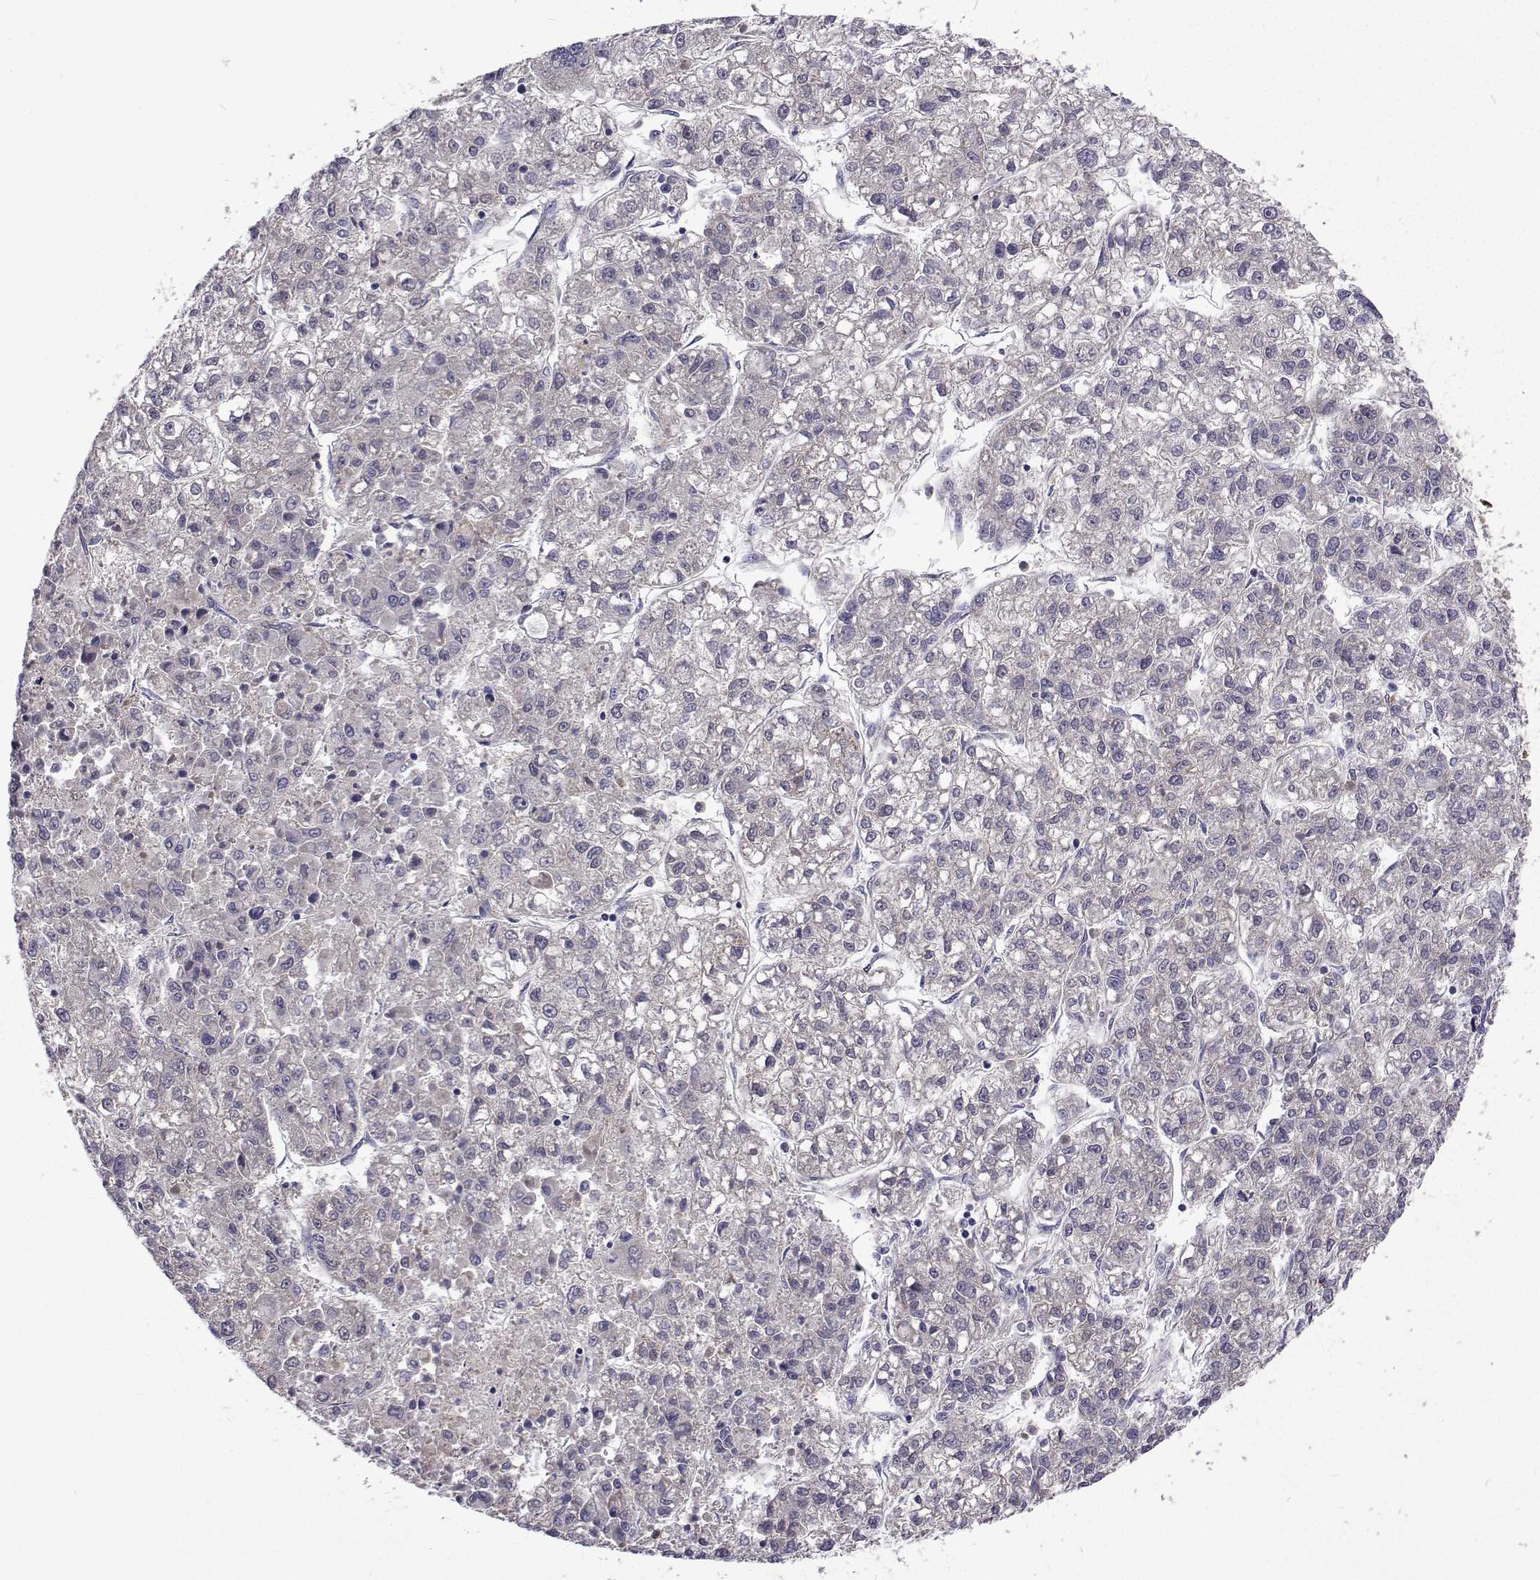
{"staining": {"intensity": "weak", "quantity": "25%-75%", "location": "cytoplasmic/membranous"}, "tissue": "liver cancer", "cell_type": "Tumor cells", "image_type": "cancer", "snomed": [{"axis": "morphology", "description": "Carcinoma, Hepatocellular, NOS"}, {"axis": "topography", "description": "Liver"}], "caption": "A low amount of weak cytoplasmic/membranous staining is present in about 25%-75% of tumor cells in liver cancer (hepatocellular carcinoma) tissue. The staining was performed using DAB, with brown indicating positive protein expression. Nuclei are stained blue with hematoxylin.", "gene": "DHTKD1", "patient": {"sex": "male", "age": 56}}